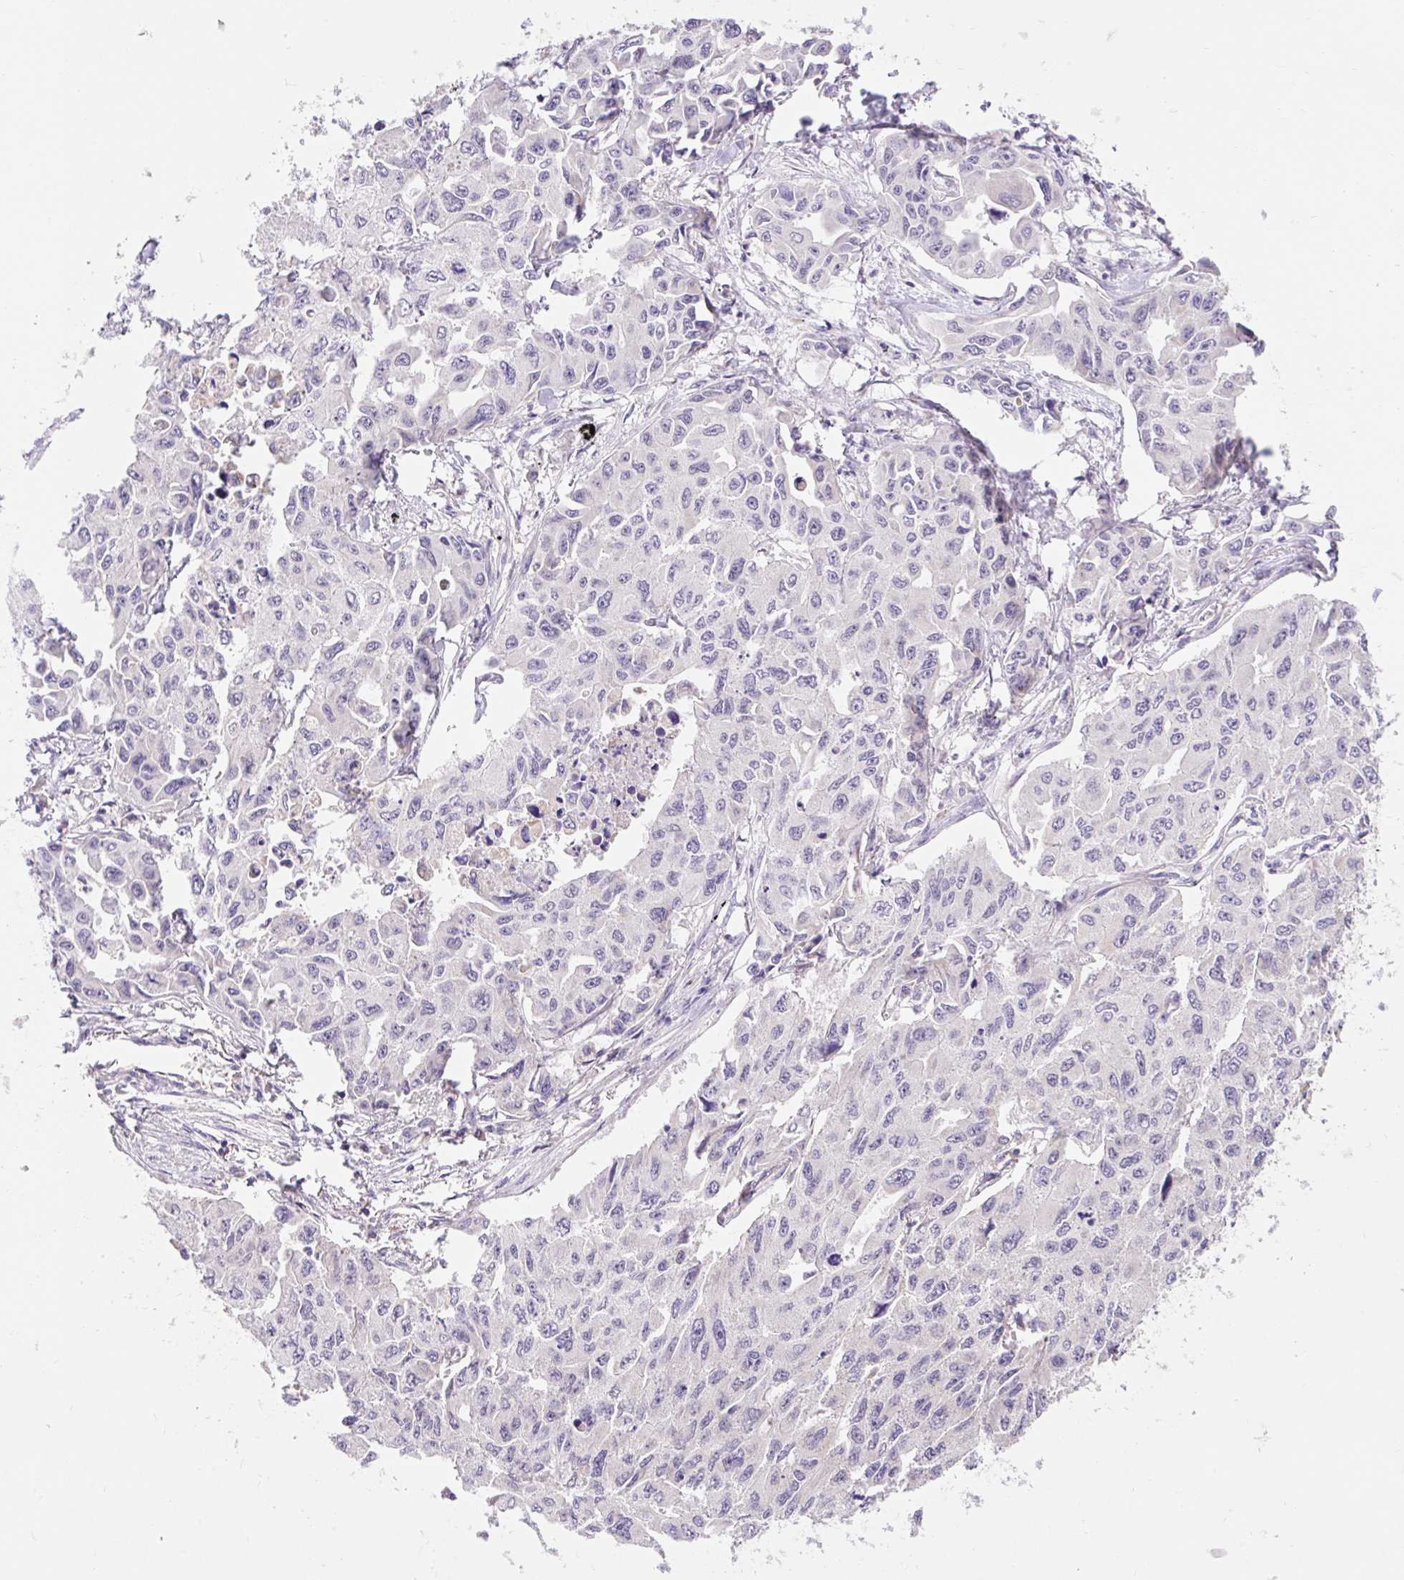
{"staining": {"intensity": "negative", "quantity": "none", "location": "none"}, "tissue": "lung cancer", "cell_type": "Tumor cells", "image_type": "cancer", "snomed": [{"axis": "morphology", "description": "Adenocarcinoma, NOS"}, {"axis": "topography", "description": "Lung"}], "caption": "This is an immunohistochemistry image of adenocarcinoma (lung). There is no positivity in tumor cells.", "gene": "PMAIP1", "patient": {"sex": "male", "age": 64}}